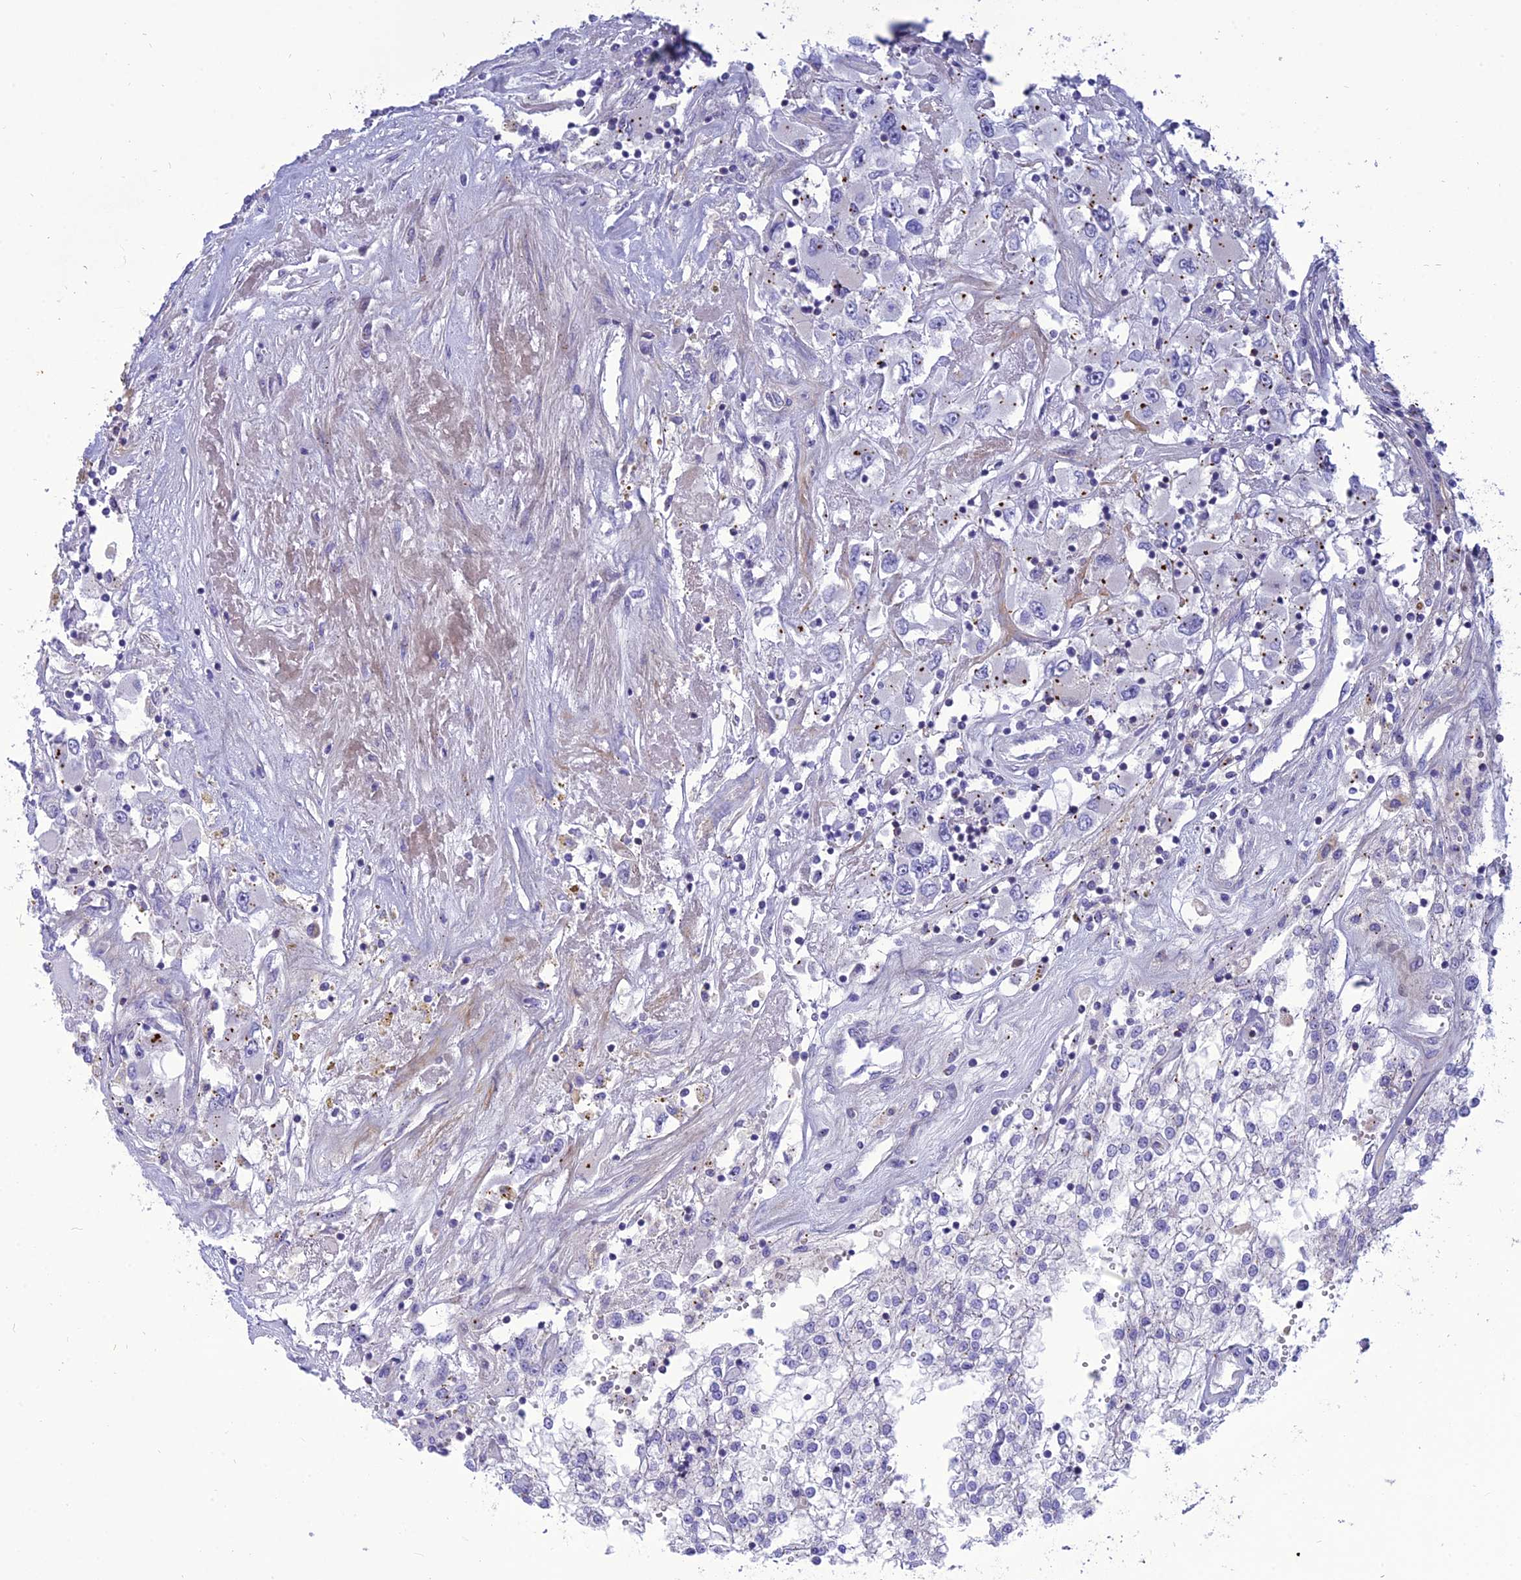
{"staining": {"intensity": "negative", "quantity": "none", "location": "none"}, "tissue": "renal cancer", "cell_type": "Tumor cells", "image_type": "cancer", "snomed": [{"axis": "morphology", "description": "Adenocarcinoma, NOS"}, {"axis": "topography", "description": "Kidney"}], "caption": "This micrograph is of renal adenocarcinoma stained with immunohistochemistry (IHC) to label a protein in brown with the nuclei are counter-stained blue. There is no positivity in tumor cells.", "gene": "MBD3L1", "patient": {"sex": "female", "age": 52}}